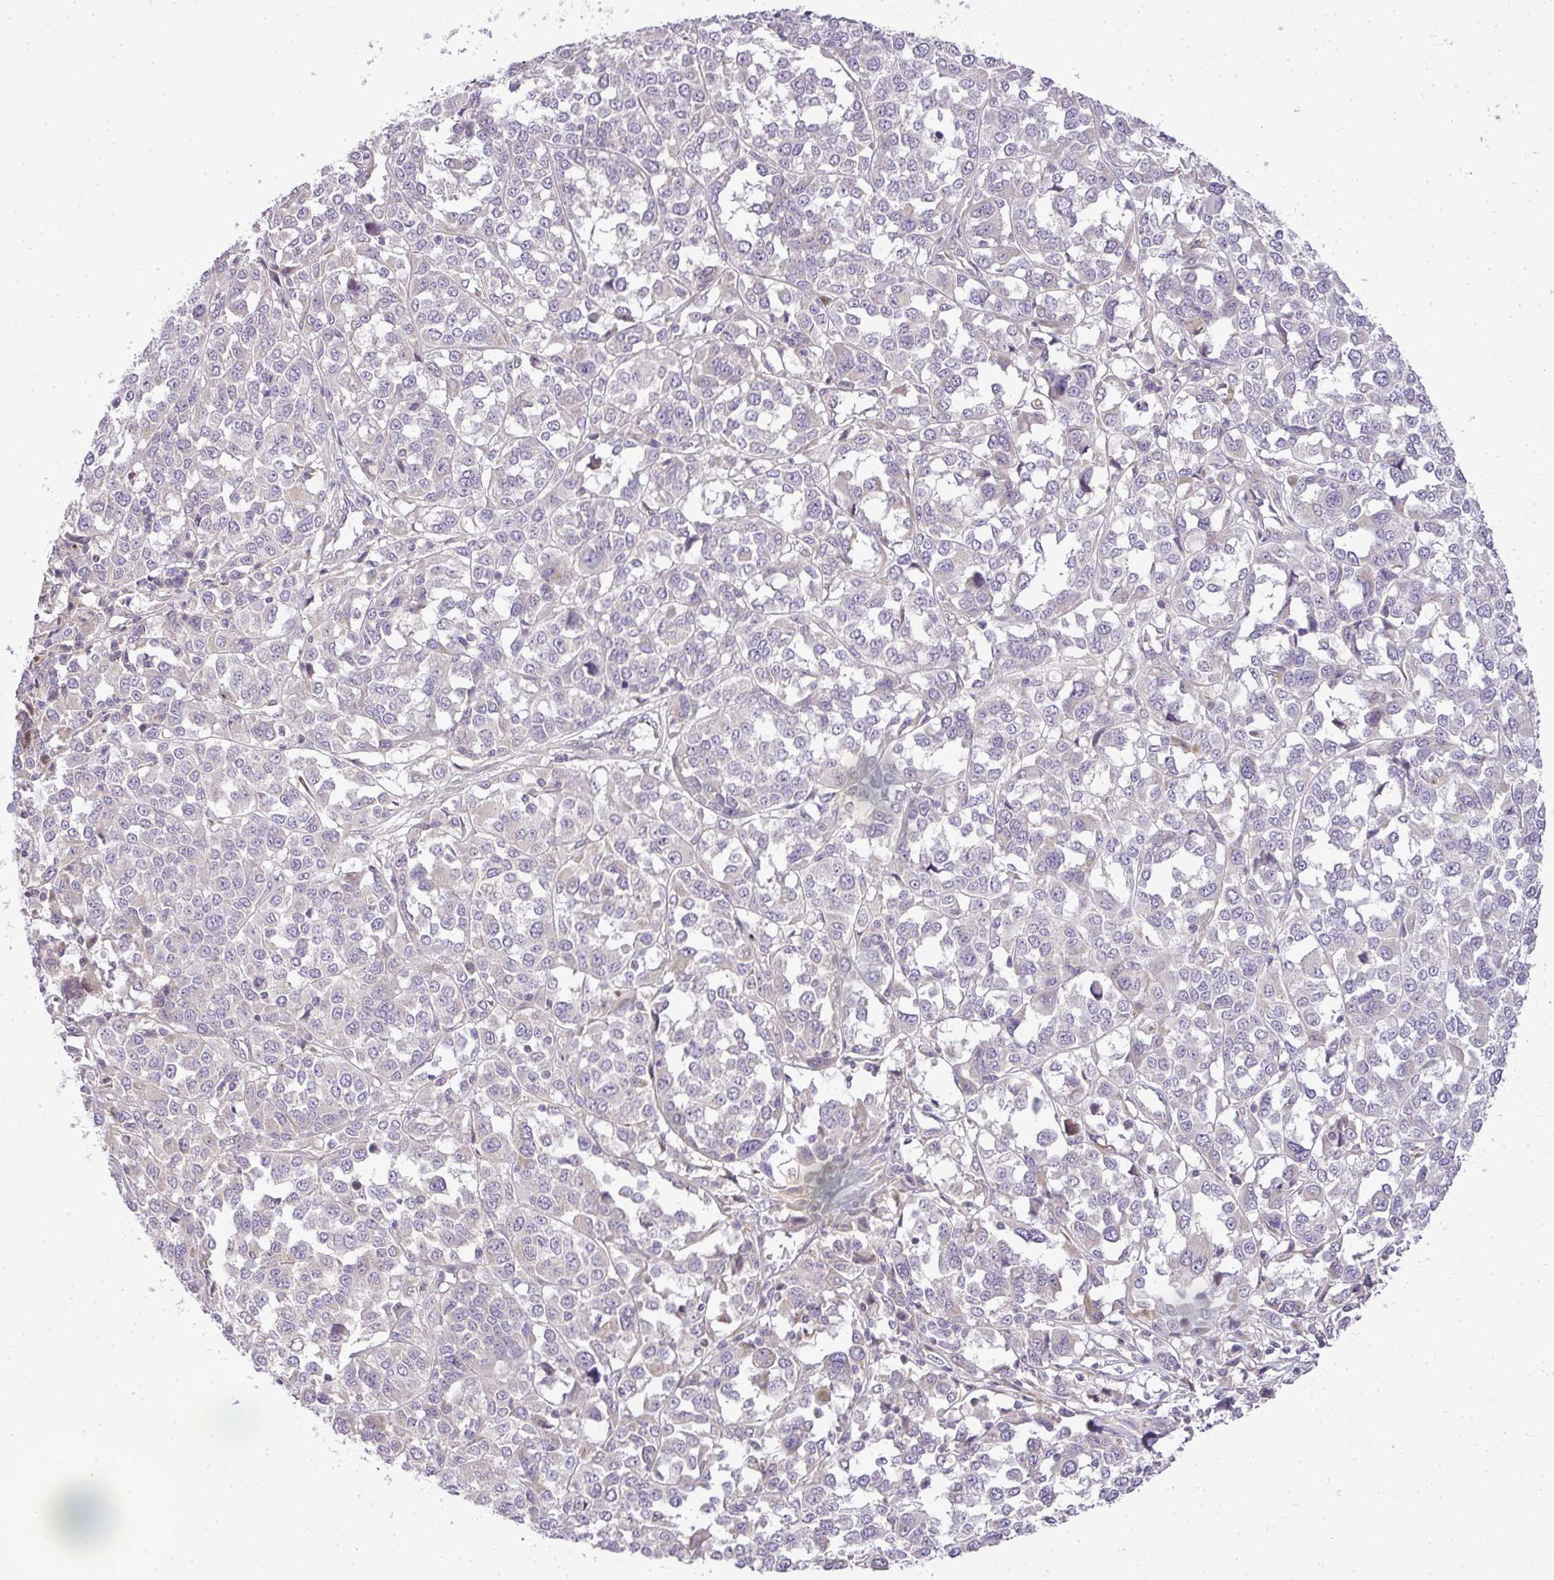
{"staining": {"intensity": "negative", "quantity": "none", "location": "none"}, "tissue": "melanoma", "cell_type": "Tumor cells", "image_type": "cancer", "snomed": [{"axis": "morphology", "description": "Malignant melanoma, Metastatic site"}, {"axis": "topography", "description": "Lymph node"}], "caption": "Immunohistochemistry (IHC) photomicrograph of neoplastic tissue: melanoma stained with DAB exhibits no significant protein positivity in tumor cells.", "gene": "ZDHHC1", "patient": {"sex": "male", "age": 44}}